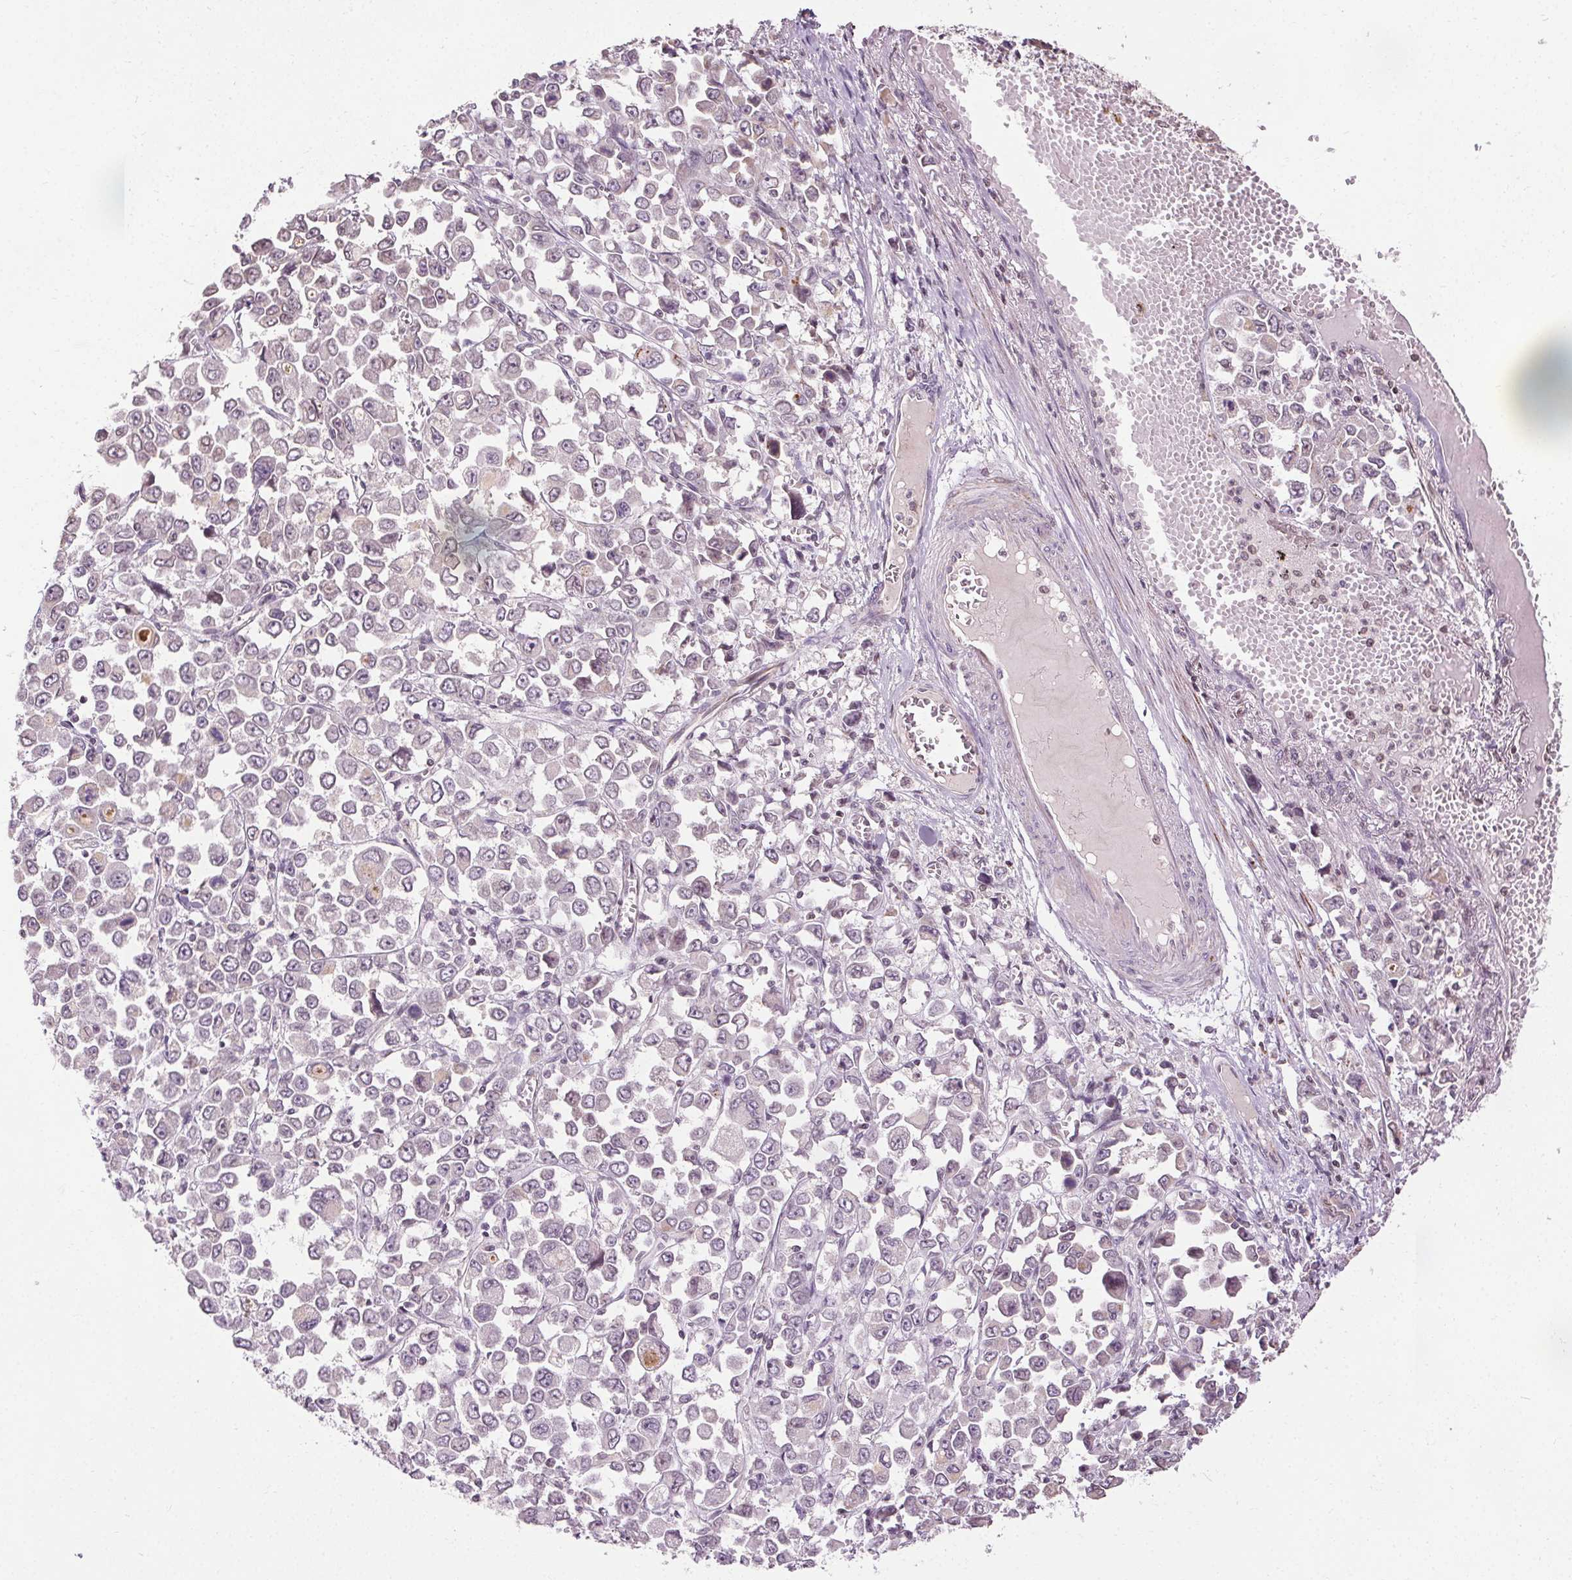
{"staining": {"intensity": "negative", "quantity": "none", "location": "none"}, "tissue": "stomach cancer", "cell_type": "Tumor cells", "image_type": "cancer", "snomed": [{"axis": "morphology", "description": "Adenocarcinoma, NOS"}, {"axis": "topography", "description": "Stomach, upper"}], "caption": "This is an immunohistochemistry histopathology image of human stomach cancer (adenocarcinoma). There is no positivity in tumor cells.", "gene": "LFNG", "patient": {"sex": "male", "age": 70}}